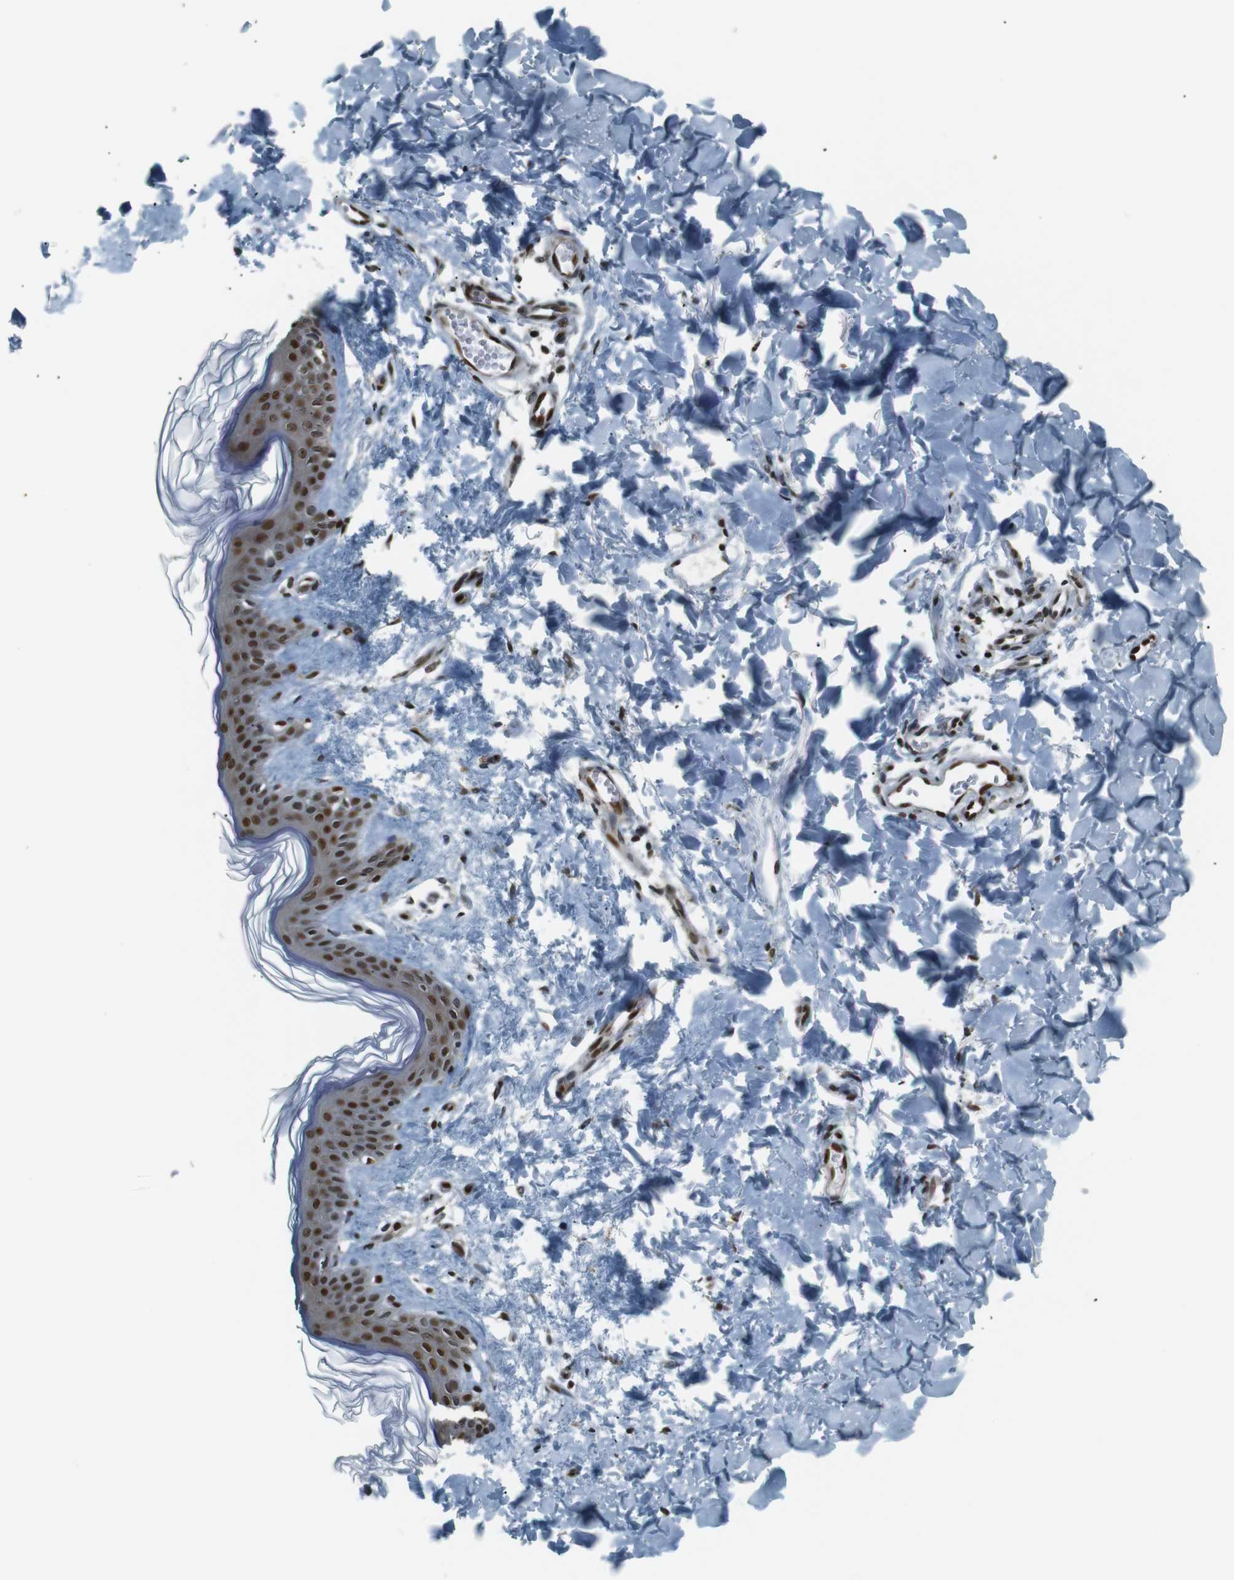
{"staining": {"intensity": "strong", "quantity": ">75%", "location": "nuclear"}, "tissue": "skin", "cell_type": "Fibroblasts", "image_type": "normal", "snomed": [{"axis": "morphology", "description": "Normal tissue, NOS"}, {"axis": "topography", "description": "Skin"}], "caption": "Protein staining demonstrates strong nuclear staining in approximately >75% of fibroblasts in benign skin.", "gene": "NHEJ1", "patient": {"sex": "female", "age": 41}}